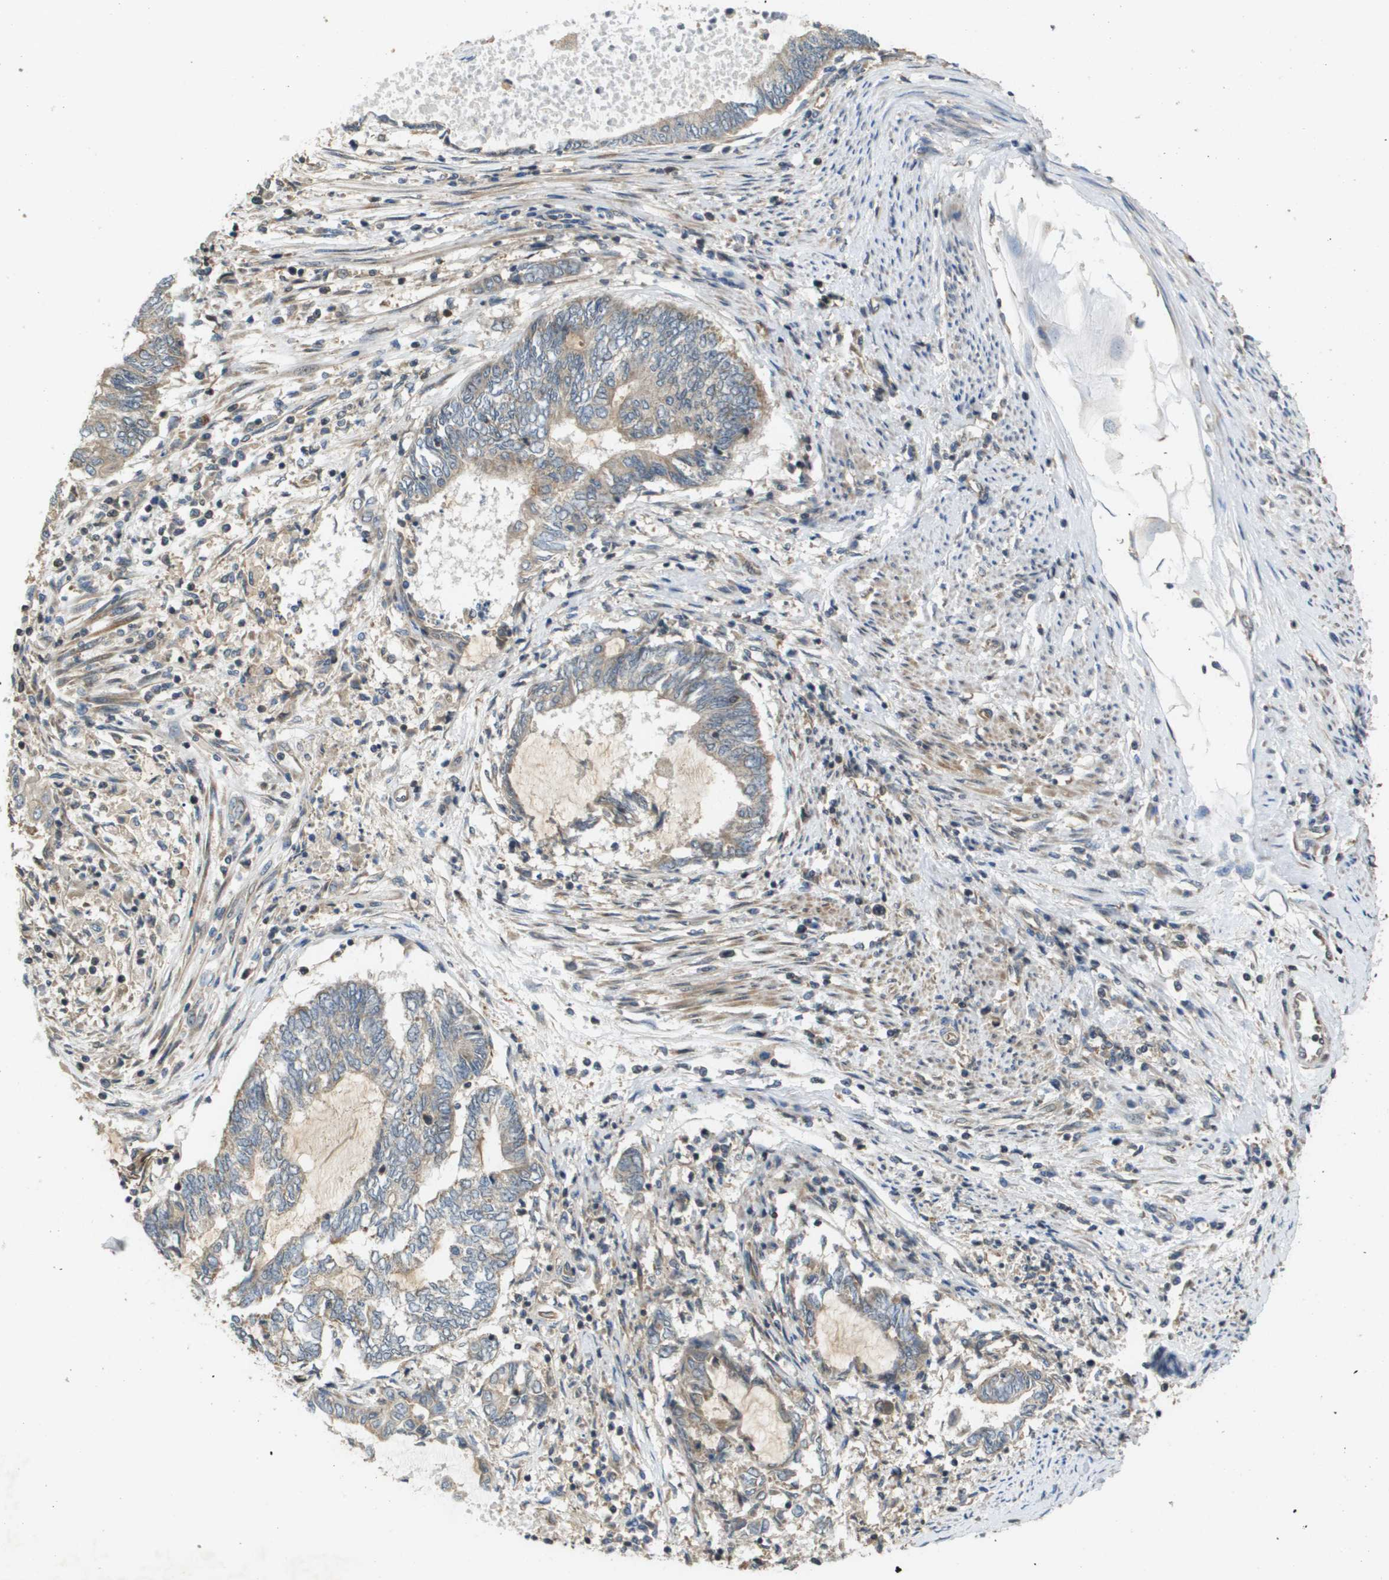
{"staining": {"intensity": "weak", "quantity": ">75%", "location": "cytoplasmic/membranous"}, "tissue": "endometrial cancer", "cell_type": "Tumor cells", "image_type": "cancer", "snomed": [{"axis": "morphology", "description": "Adenocarcinoma, NOS"}, {"axis": "topography", "description": "Uterus"}, {"axis": "topography", "description": "Endometrium"}], "caption": "Immunohistochemistry of endometrial adenocarcinoma demonstrates low levels of weak cytoplasmic/membranous staining in approximately >75% of tumor cells. (DAB (3,3'-diaminobenzidine) = brown stain, brightfield microscopy at high magnification).", "gene": "RBM38", "patient": {"sex": "female", "age": 70}}